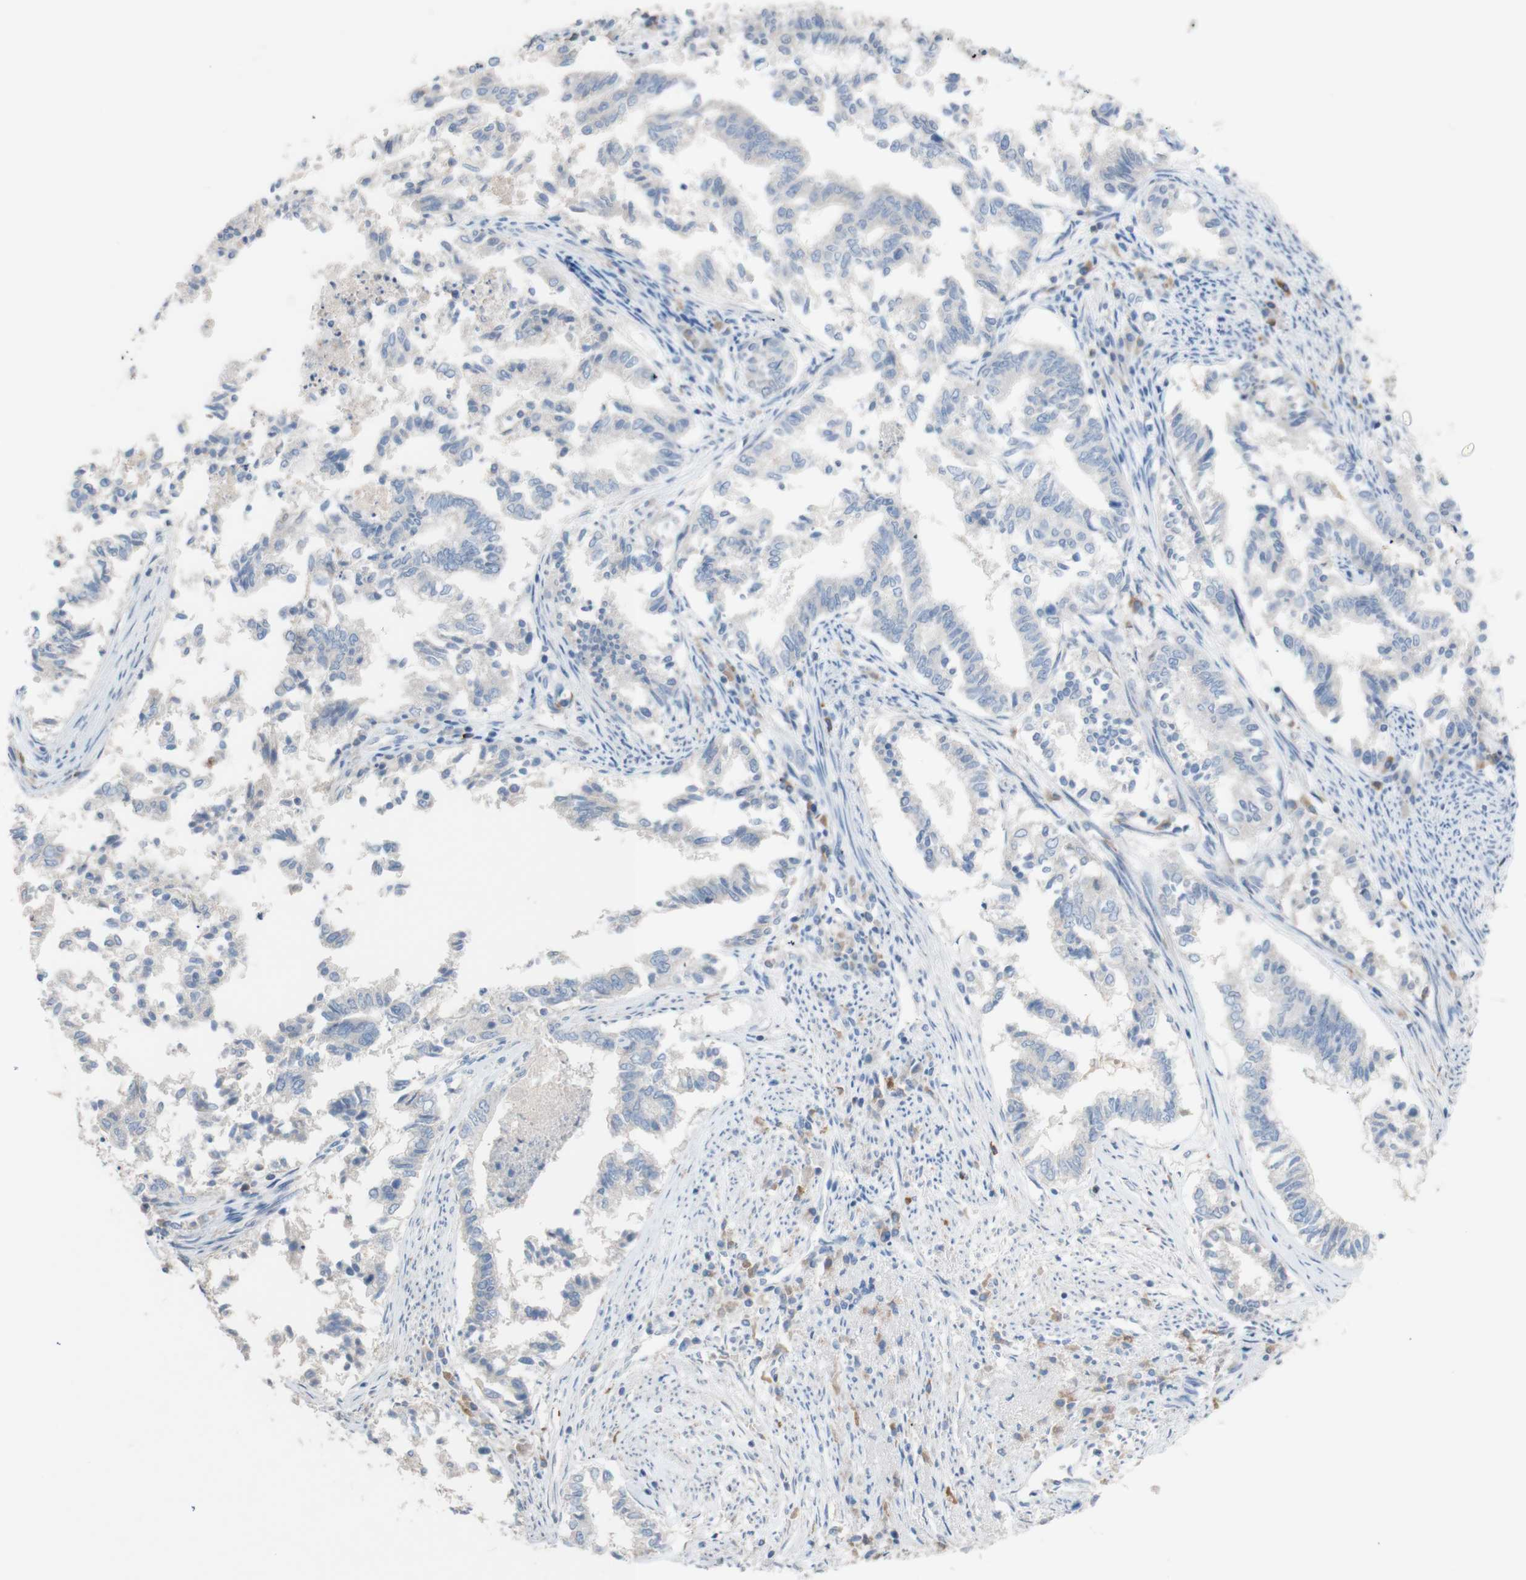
{"staining": {"intensity": "weak", "quantity": ">75%", "location": "cytoplasmic/membranous"}, "tissue": "endometrial cancer", "cell_type": "Tumor cells", "image_type": "cancer", "snomed": [{"axis": "morphology", "description": "Necrosis, NOS"}, {"axis": "morphology", "description": "Adenocarcinoma, NOS"}, {"axis": "topography", "description": "Endometrium"}], "caption": "A brown stain labels weak cytoplasmic/membranous staining of a protein in endometrial cancer tumor cells.", "gene": "PACSIN1", "patient": {"sex": "female", "age": 79}}